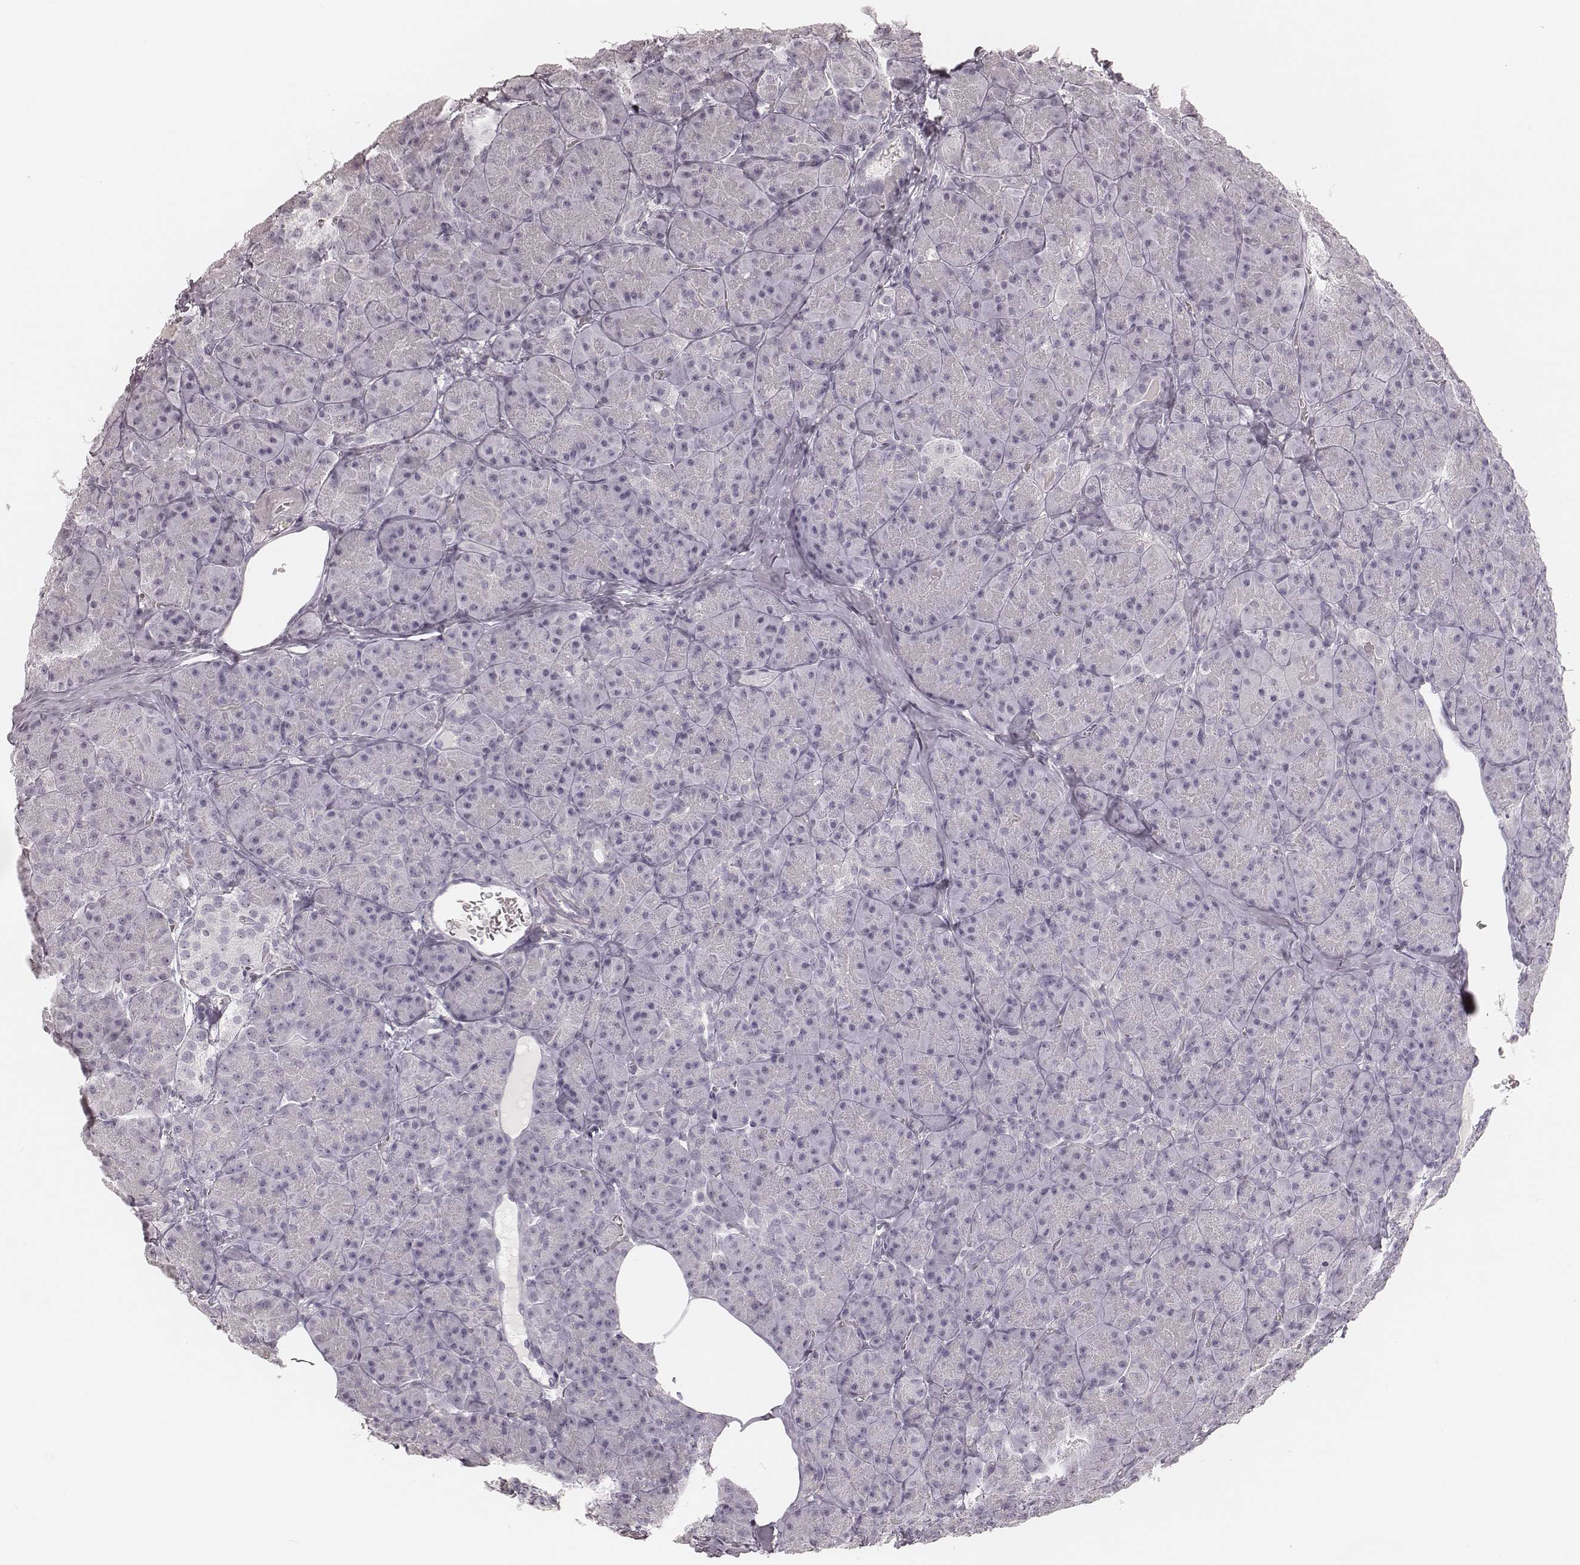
{"staining": {"intensity": "negative", "quantity": "none", "location": "none"}, "tissue": "pancreas", "cell_type": "Exocrine glandular cells", "image_type": "normal", "snomed": [{"axis": "morphology", "description": "Normal tissue, NOS"}, {"axis": "topography", "description": "Pancreas"}], "caption": "DAB immunohistochemical staining of benign pancreas reveals no significant expression in exocrine glandular cells.", "gene": "KRT31", "patient": {"sex": "male", "age": 57}}